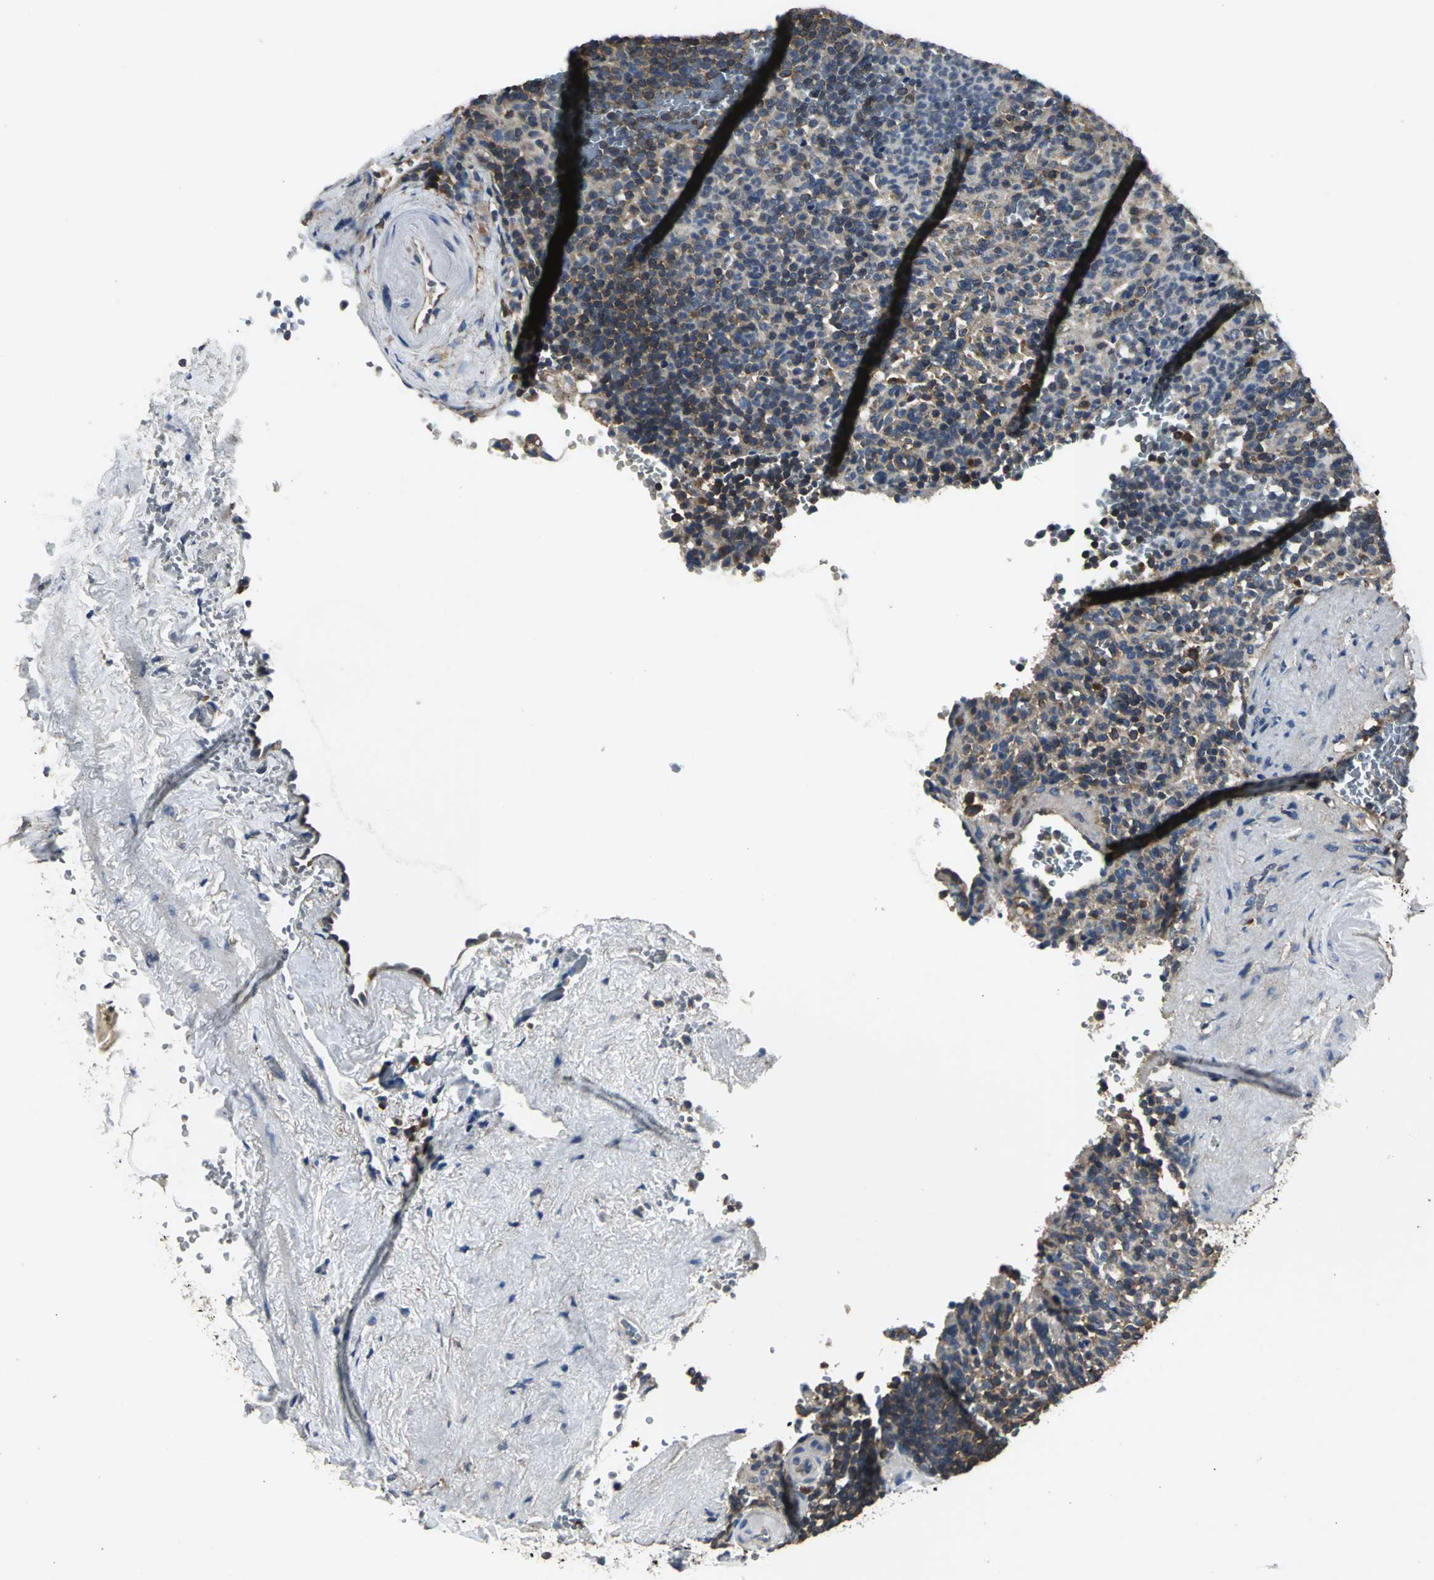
{"staining": {"intensity": "moderate", "quantity": "25%-75%", "location": "cytoplasmic/membranous"}, "tissue": "spleen", "cell_type": "Cells in red pulp", "image_type": "normal", "snomed": [{"axis": "morphology", "description": "Normal tissue, NOS"}, {"axis": "topography", "description": "Spleen"}], "caption": "The photomicrograph exhibits staining of normal spleen, revealing moderate cytoplasmic/membranous protein positivity (brown color) within cells in red pulp.", "gene": "IRF3", "patient": {"sex": "female", "age": 74}}